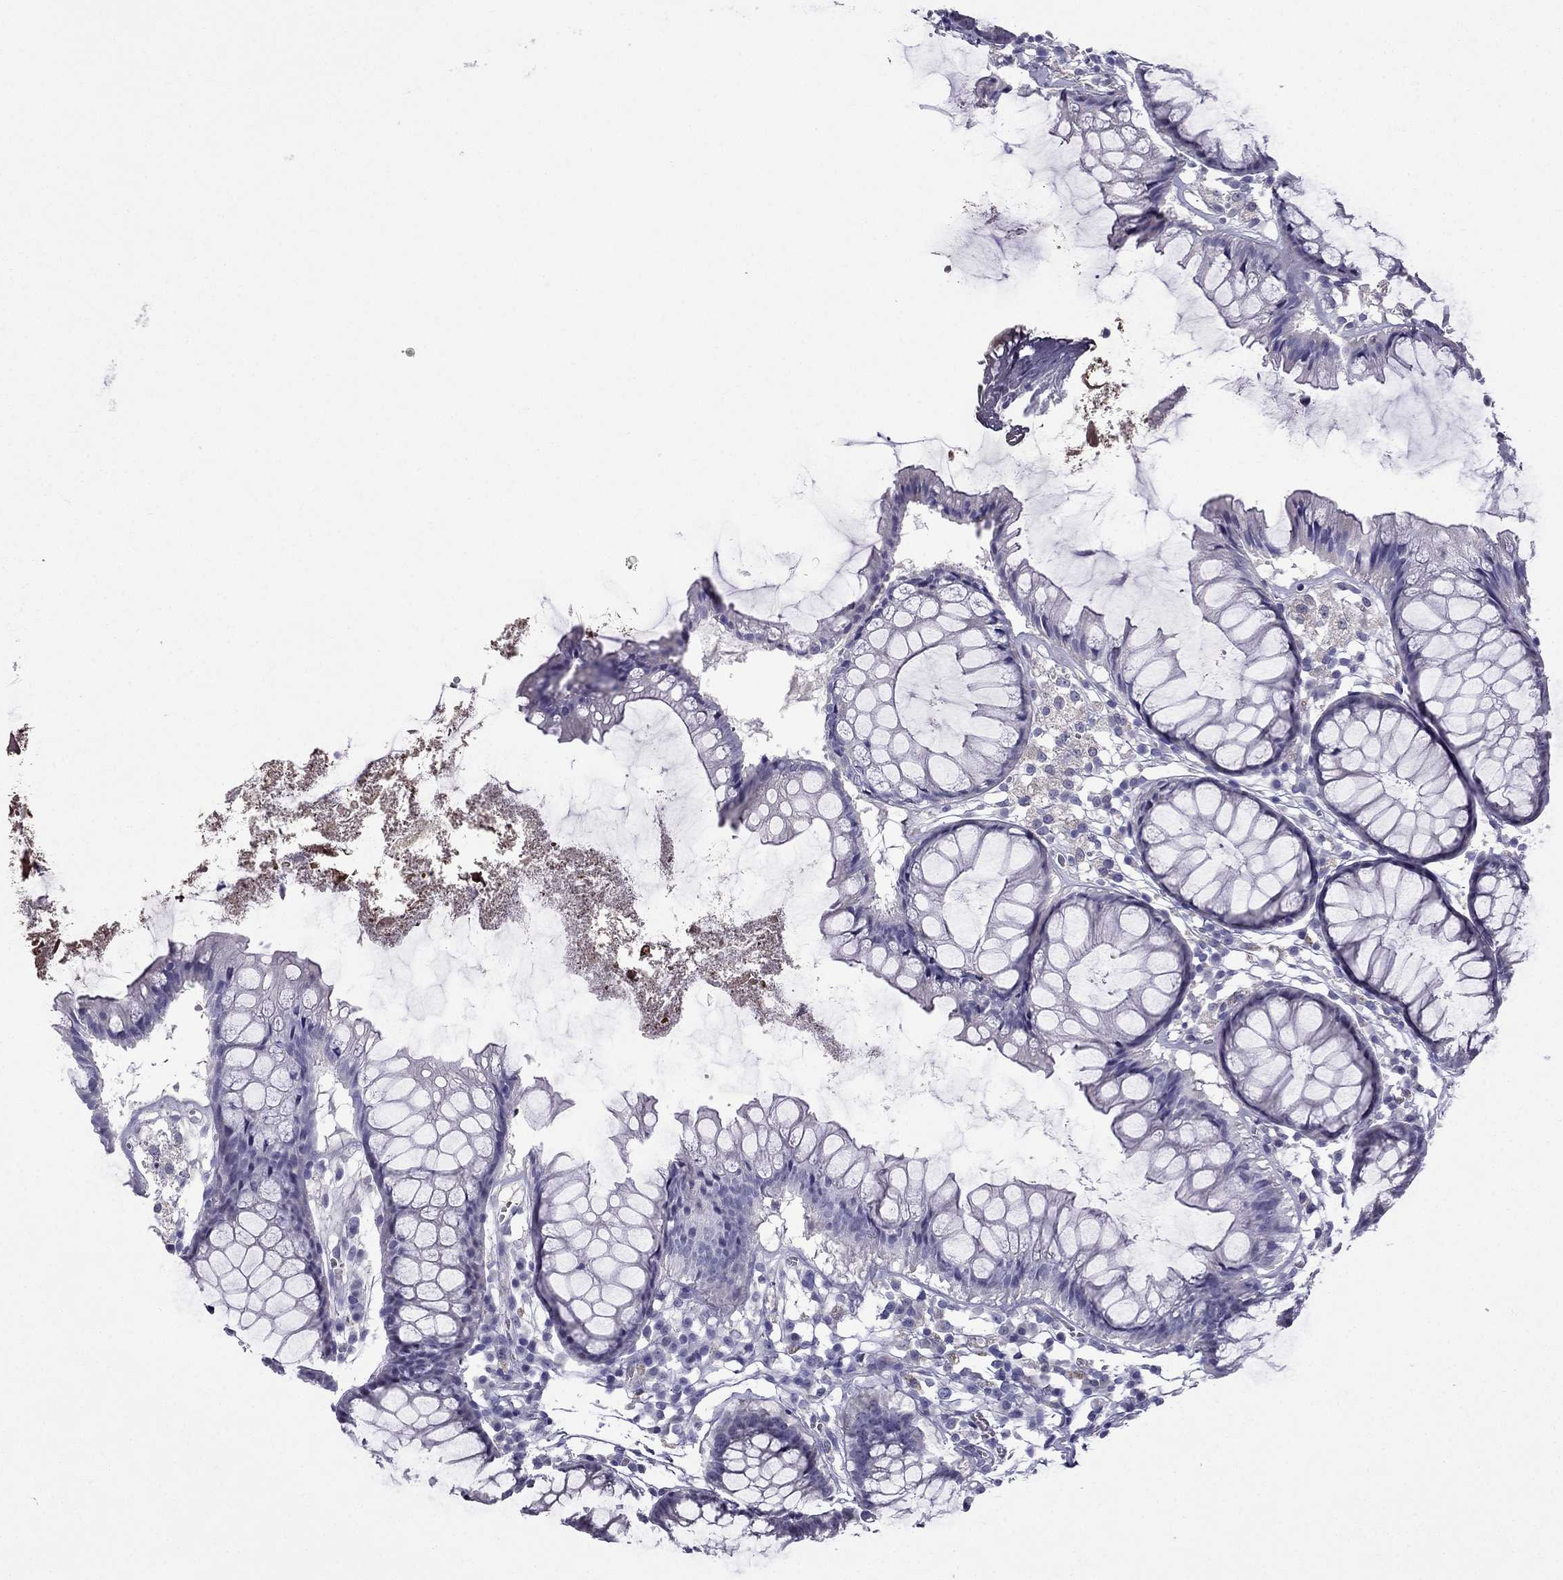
{"staining": {"intensity": "negative", "quantity": "none", "location": "none"}, "tissue": "colon", "cell_type": "Endothelial cells", "image_type": "normal", "snomed": [{"axis": "morphology", "description": "Normal tissue, NOS"}, {"axis": "morphology", "description": "Adenocarcinoma, NOS"}, {"axis": "topography", "description": "Colon"}], "caption": "The photomicrograph demonstrates no significant expression in endothelial cells of colon.", "gene": "SLC6A2", "patient": {"sex": "male", "age": 65}}